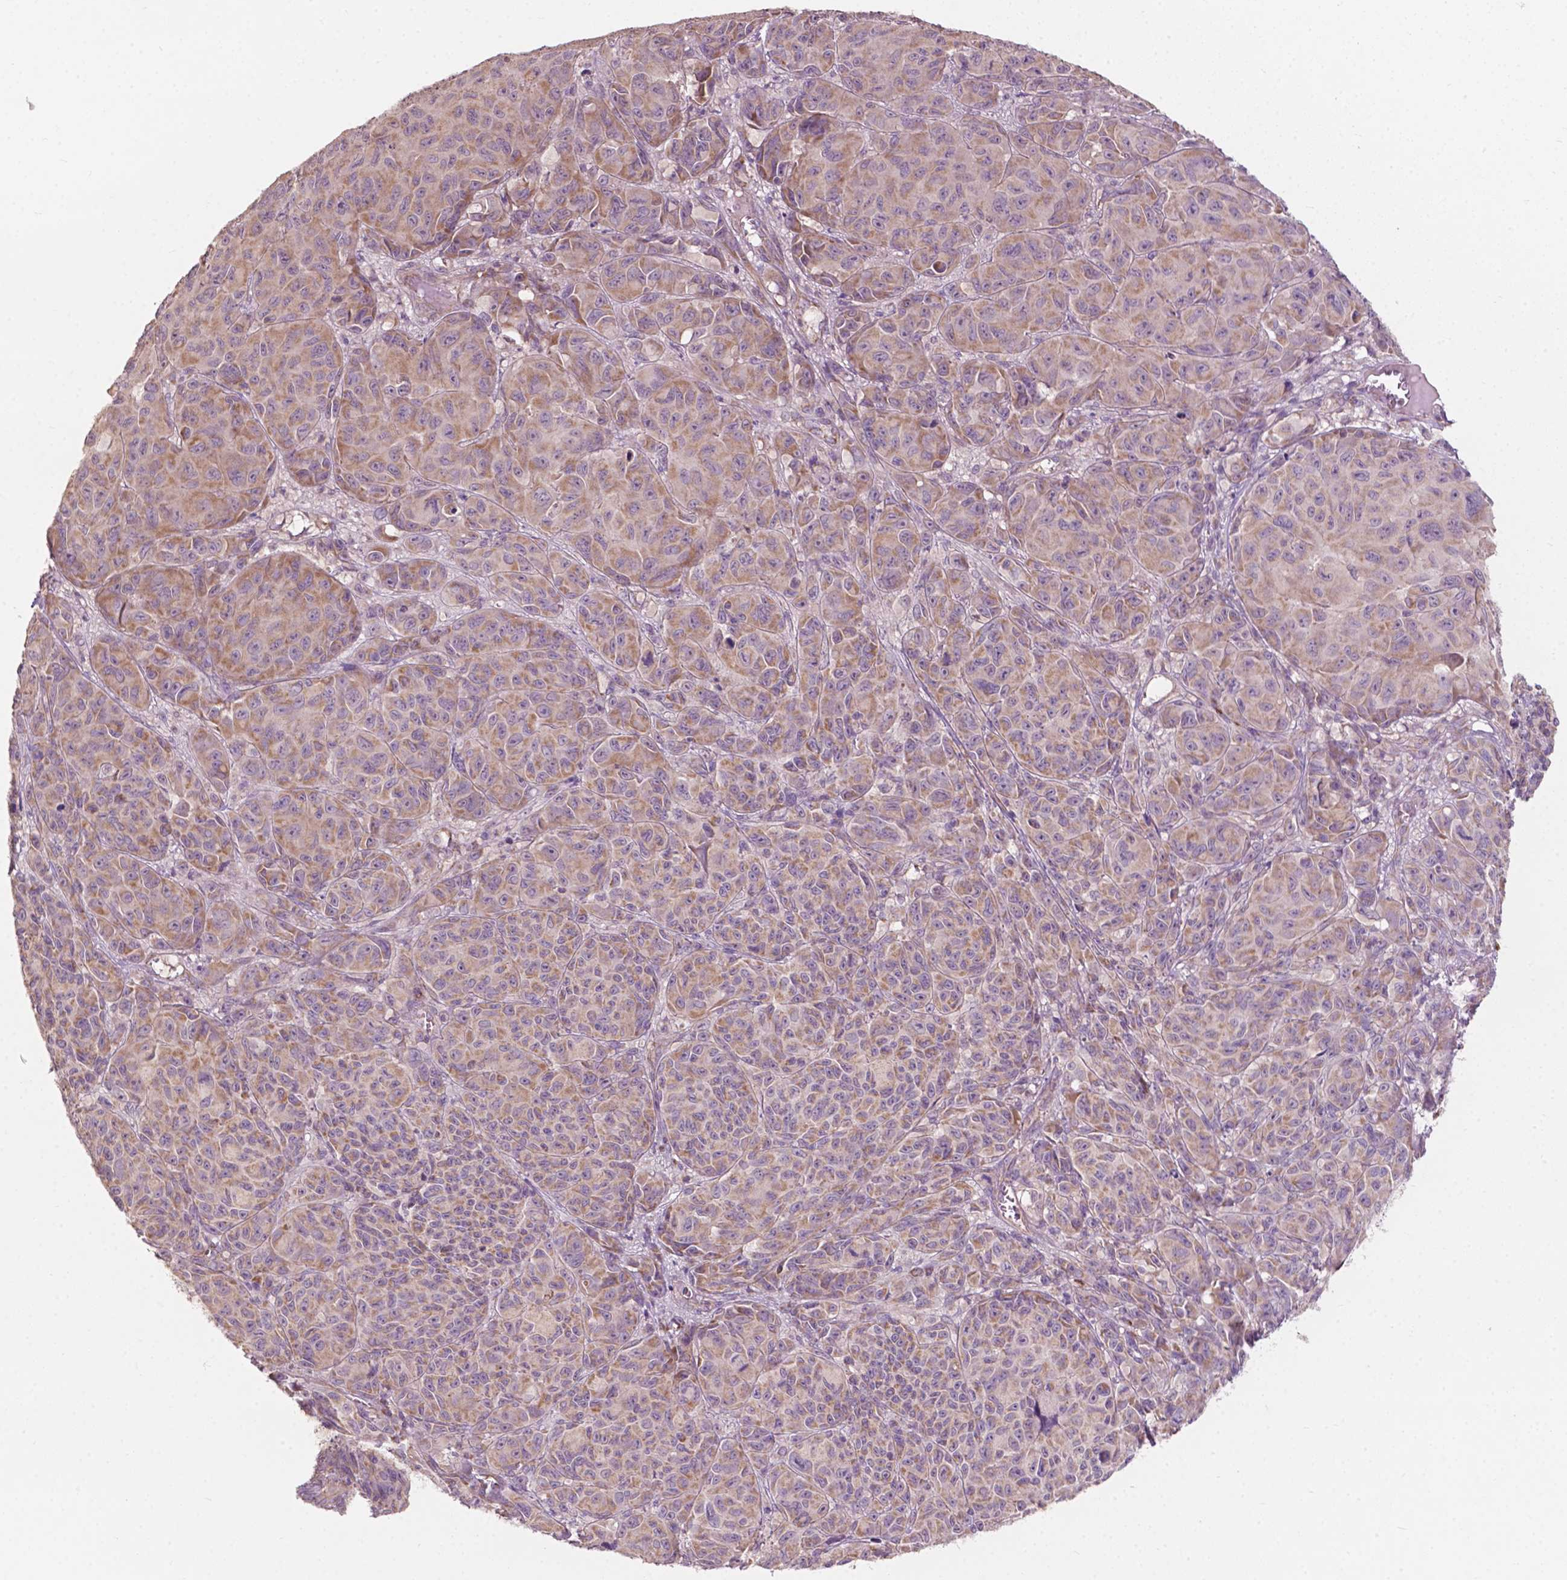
{"staining": {"intensity": "moderate", "quantity": ">75%", "location": "cytoplasmic/membranous"}, "tissue": "melanoma", "cell_type": "Tumor cells", "image_type": "cancer", "snomed": [{"axis": "morphology", "description": "Malignant melanoma, NOS"}, {"axis": "topography", "description": "Vulva, labia, clitoris and Bartholin´s gland, NO"}], "caption": "This is an image of immunohistochemistry (IHC) staining of malignant melanoma, which shows moderate staining in the cytoplasmic/membranous of tumor cells.", "gene": "NDUFA10", "patient": {"sex": "female", "age": 75}}